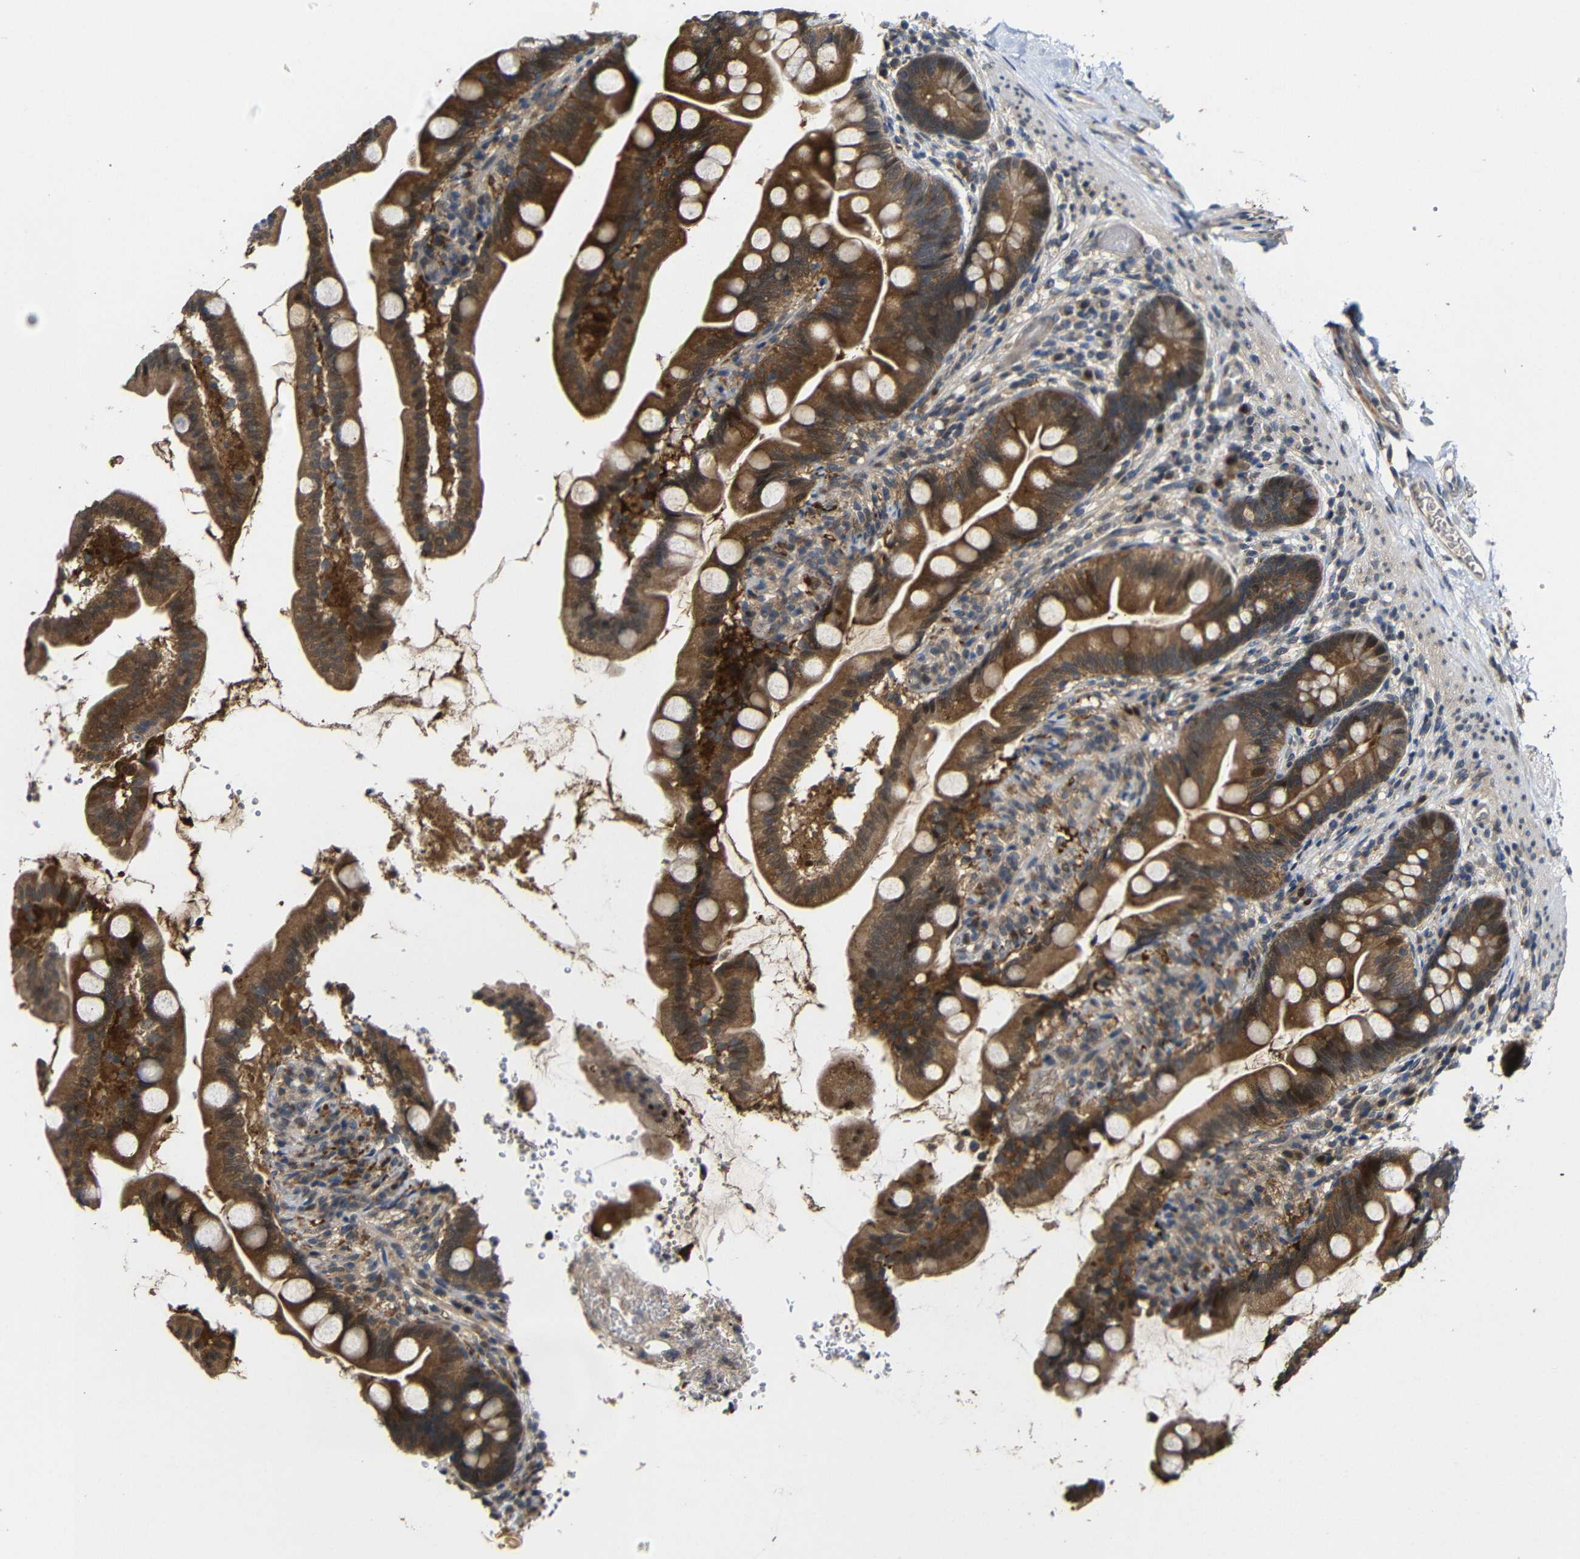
{"staining": {"intensity": "strong", "quantity": ">75%", "location": "cytoplasmic/membranous"}, "tissue": "small intestine", "cell_type": "Glandular cells", "image_type": "normal", "snomed": [{"axis": "morphology", "description": "Normal tissue, NOS"}, {"axis": "topography", "description": "Small intestine"}], "caption": "Glandular cells reveal strong cytoplasmic/membranous expression in approximately >75% of cells in normal small intestine. The staining was performed using DAB (3,3'-diaminobenzidine), with brown indicating positive protein expression. Nuclei are stained blue with hematoxylin.", "gene": "ATG12", "patient": {"sex": "female", "age": 56}}